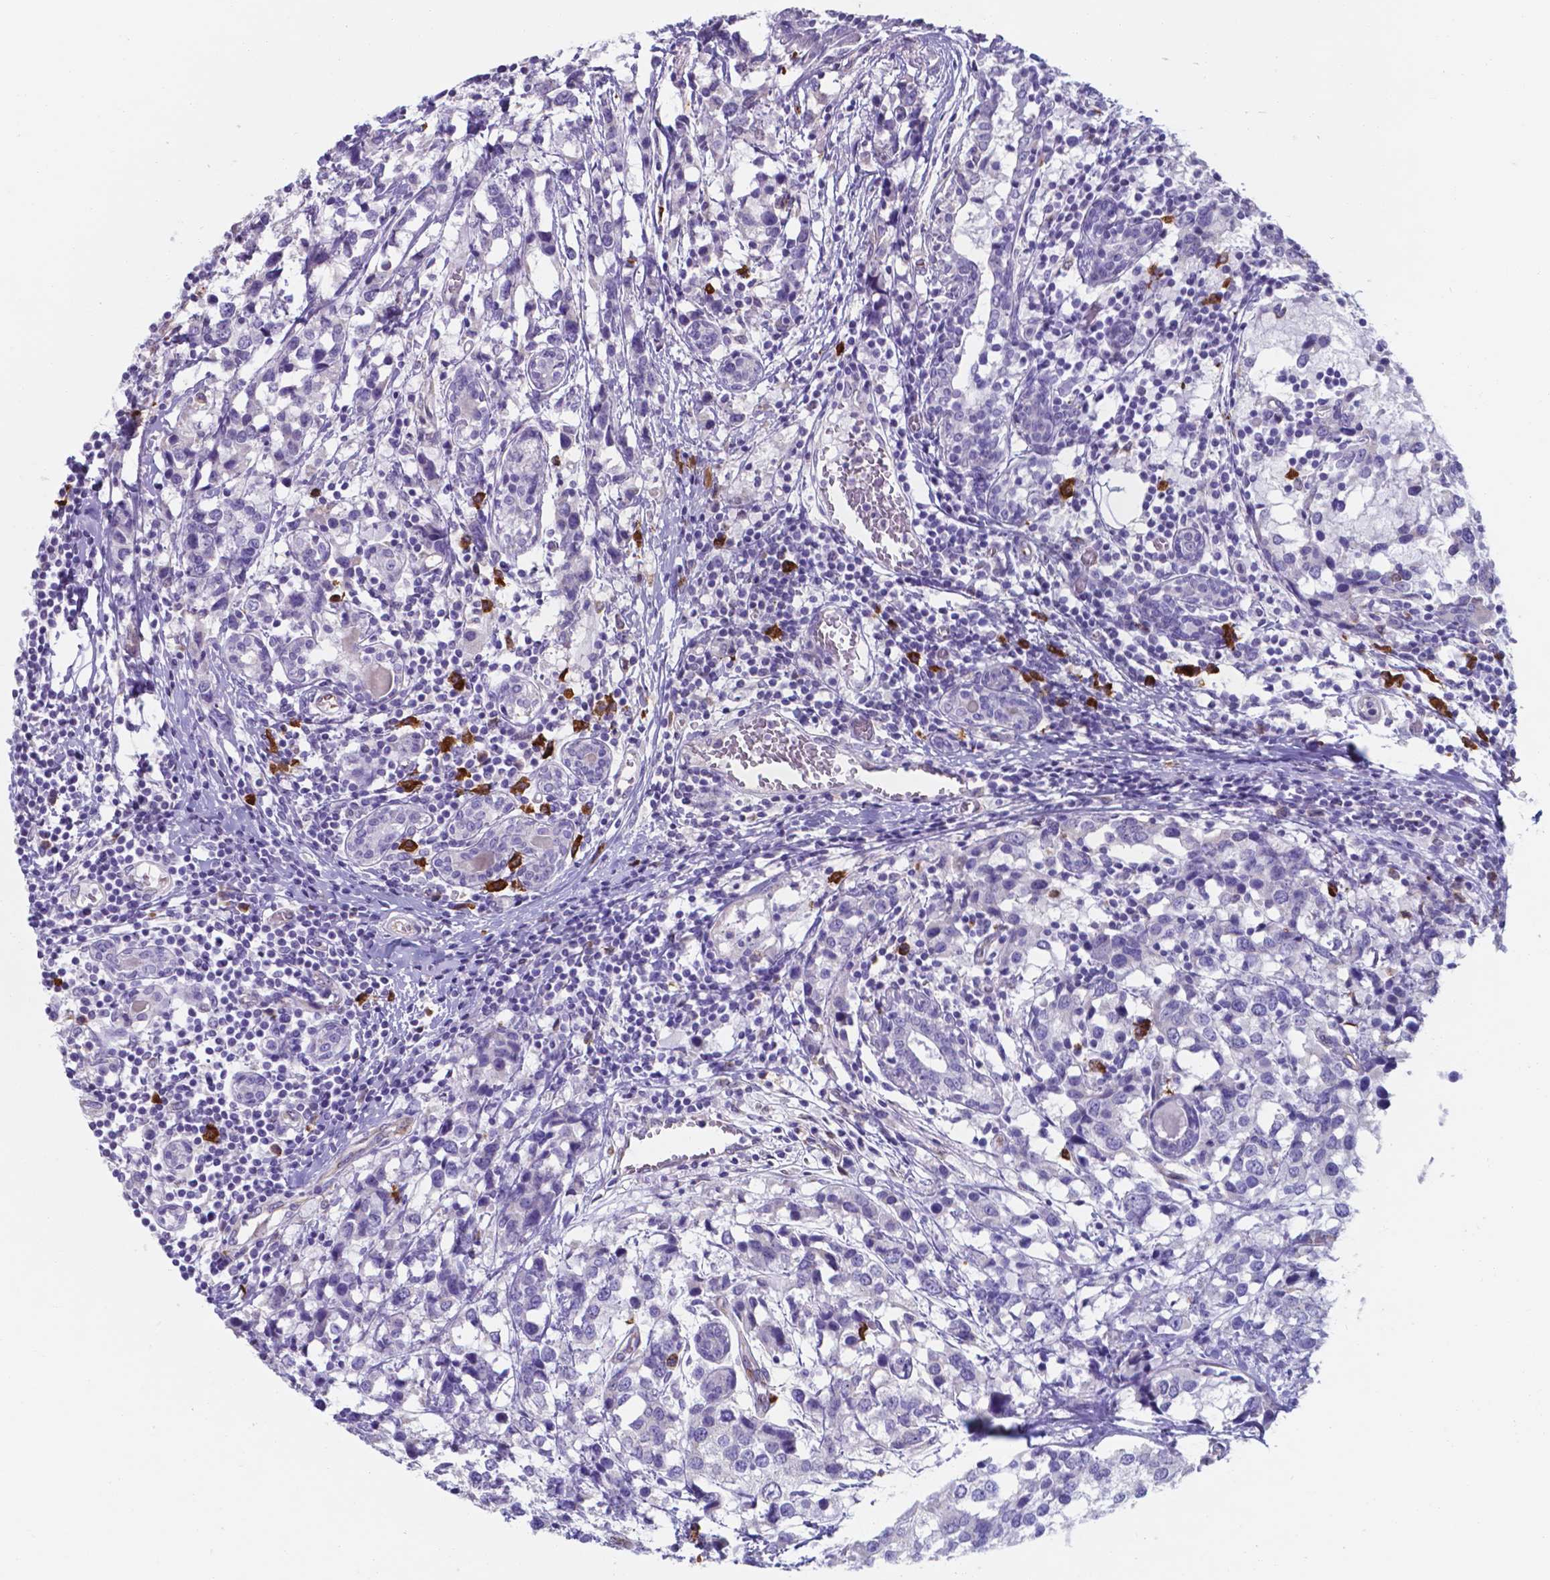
{"staining": {"intensity": "negative", "quantity": "none", "location": "none"}, "tissue": "breast cancer", "cell_type": "Tumor cells", "image_type": "cancer", "snomed": [{"axis": "morphology", "description": "Lobular carcinoma"}, {"axis": "topography", "description": "Breast"}], "caption": "Human breast cancer (lobular carcinoma) stained for a protein using immunohistochemistry displays no positivity in tumor cells.", "gene": "UBE2J1", "patient": {"sex": "female", "age": 59}}